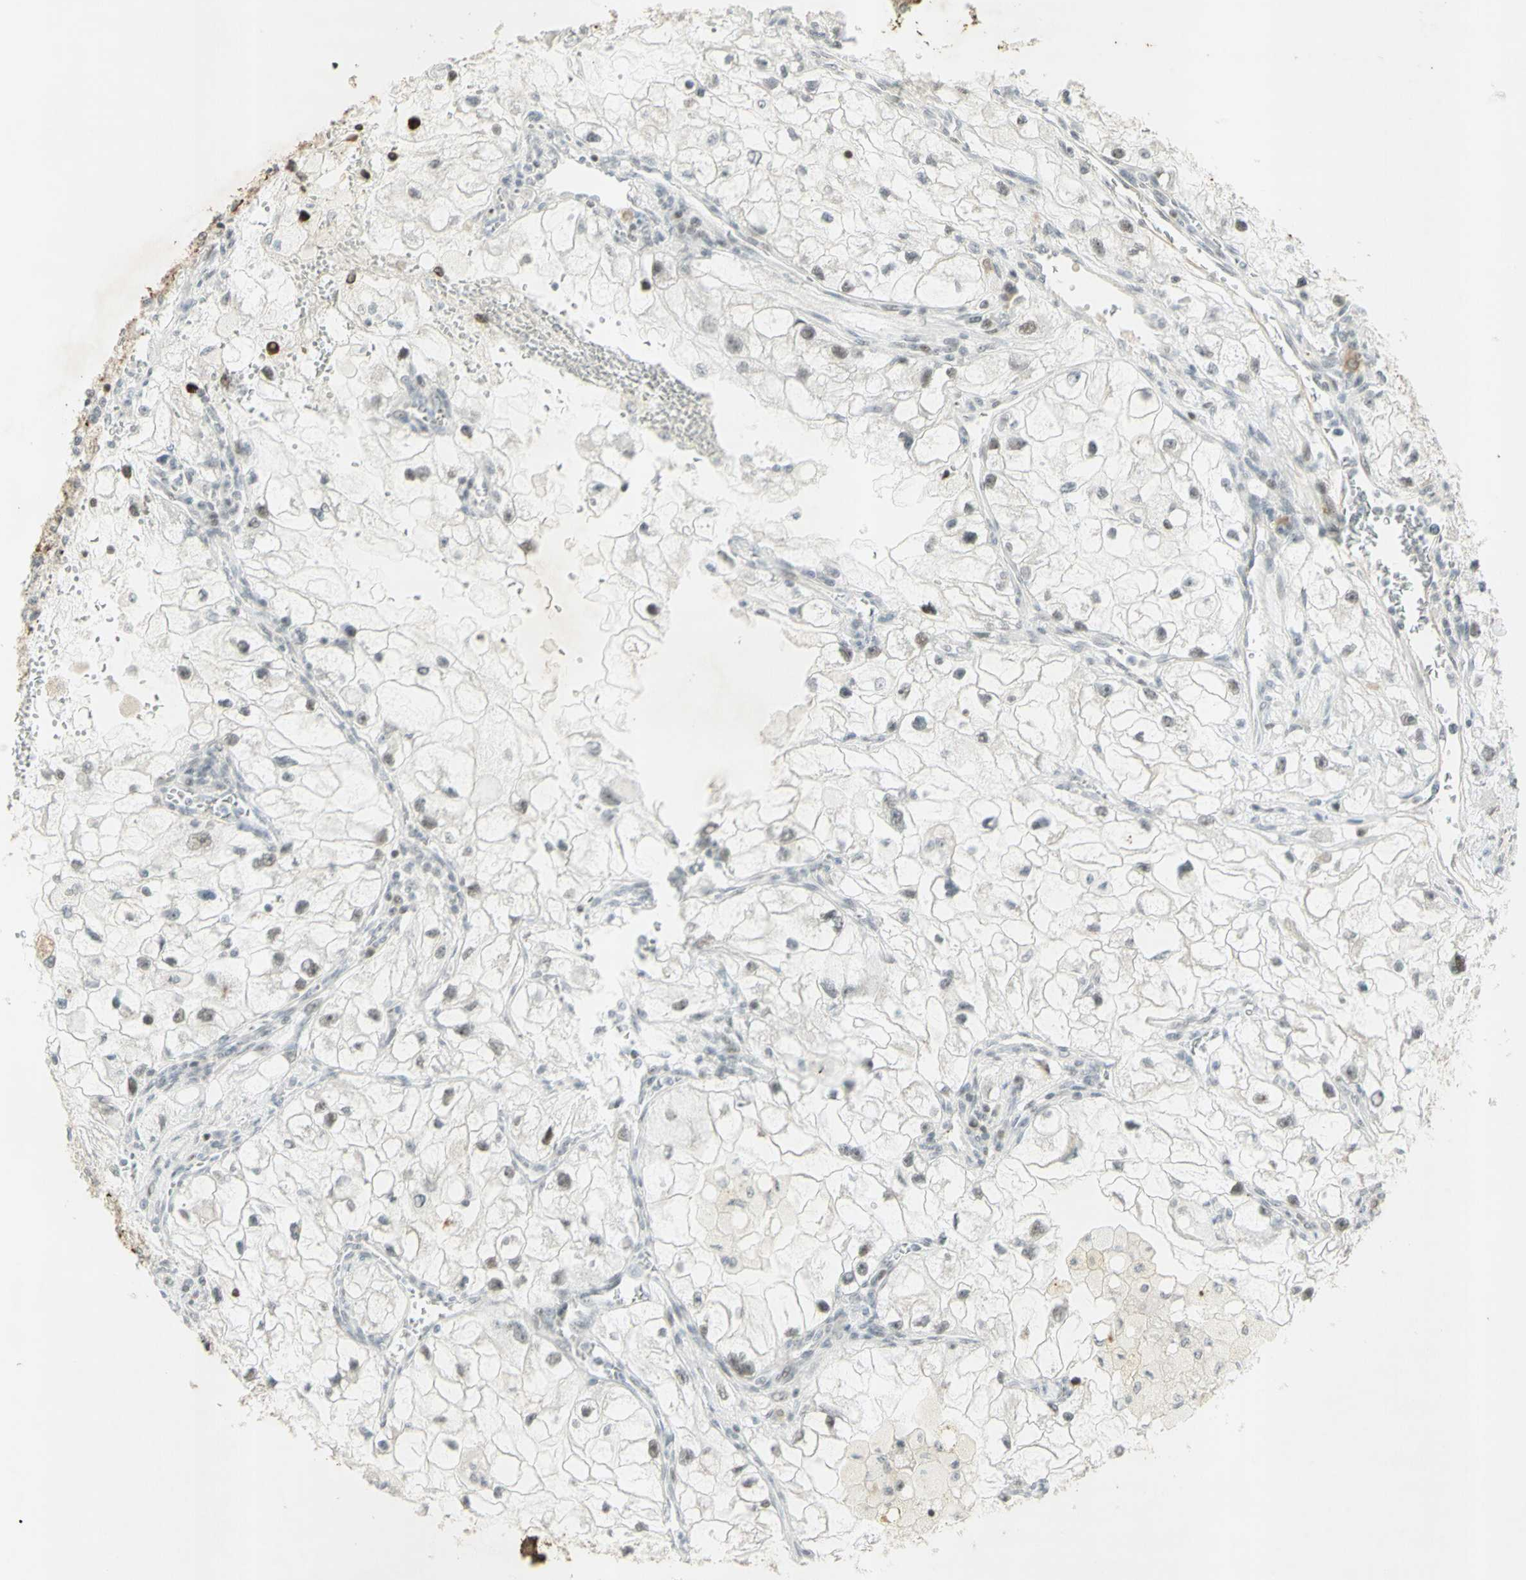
{"staining": {"intensity": "weak", "quantity": "<25%", "location": "nuclear"}, "tissue": "renal cancer", "cell_type": "Tumor cells", "image_type": "cancer", "snomed": [{"axis": "morphology", "description": "Adenocarcinoma, NOS"}, {"axis": "topography", "description": "Kidney"}], "caption": "This is a image of immunohistochemistry (IHC) staining of renal cancer, which shows no expression in tumor cells.", "gene": "IRF1", "patient": {"sex": "female", "age": 70}}